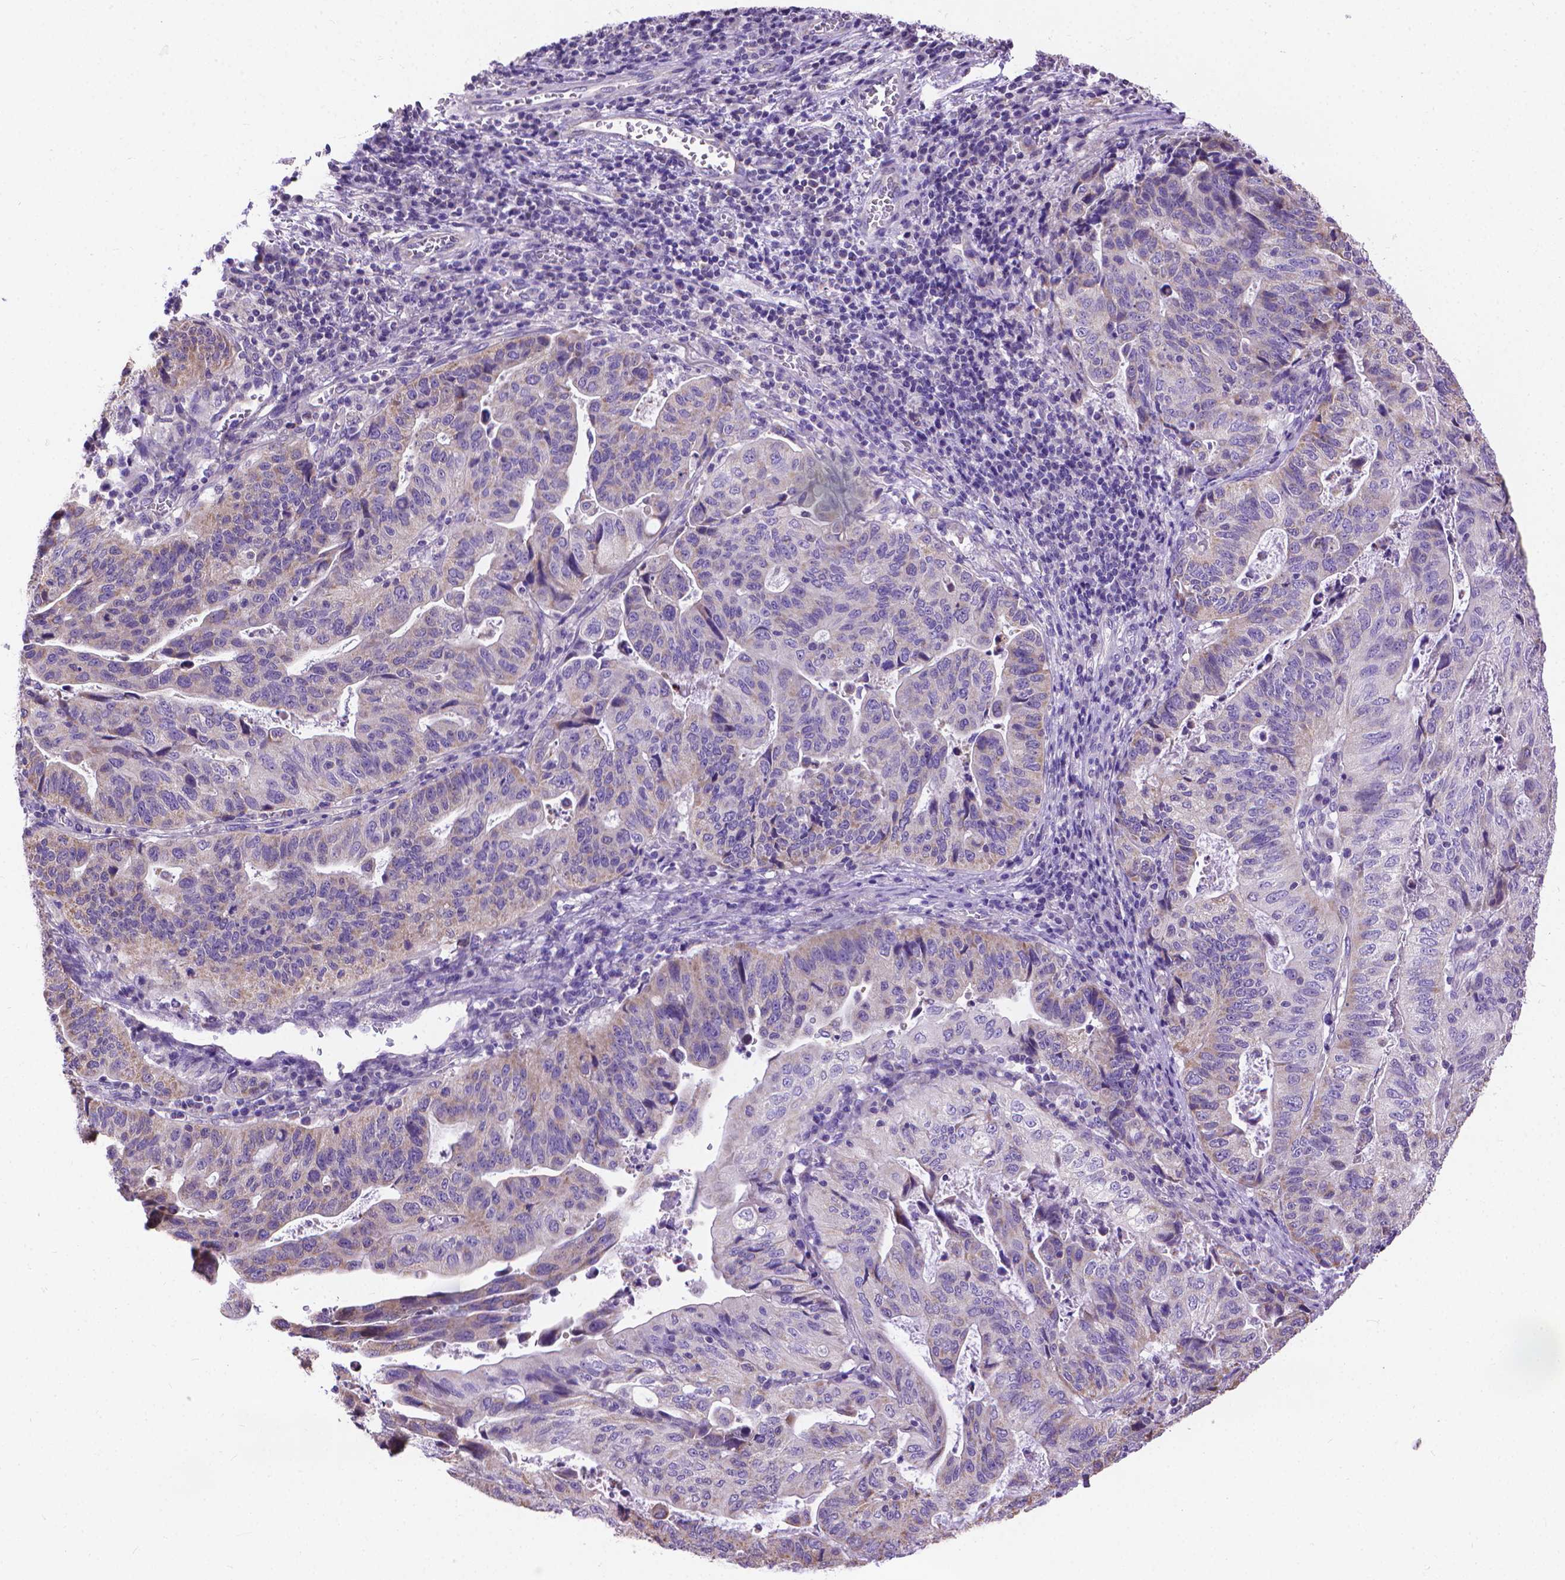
{"staining": {"intensity": "weak", "quantity": "<25%", "location": "cytoplasmic/membranous"}, "tissue": "stomach cancer", "cell_type": "Tumor cells", "image_type": "cancer", "snomed": [{"axis": "morphology", "description": "Adenocarcinoma, NOS"}, {"axis": "topography", "description": "Stomach, upper"}], "caption": "An image of human stomach cancer (adenocarcinoma) is negative for staining in tumor cells.", "gene": "SYN1", "patient": {"sex": "female", "age": 67}}